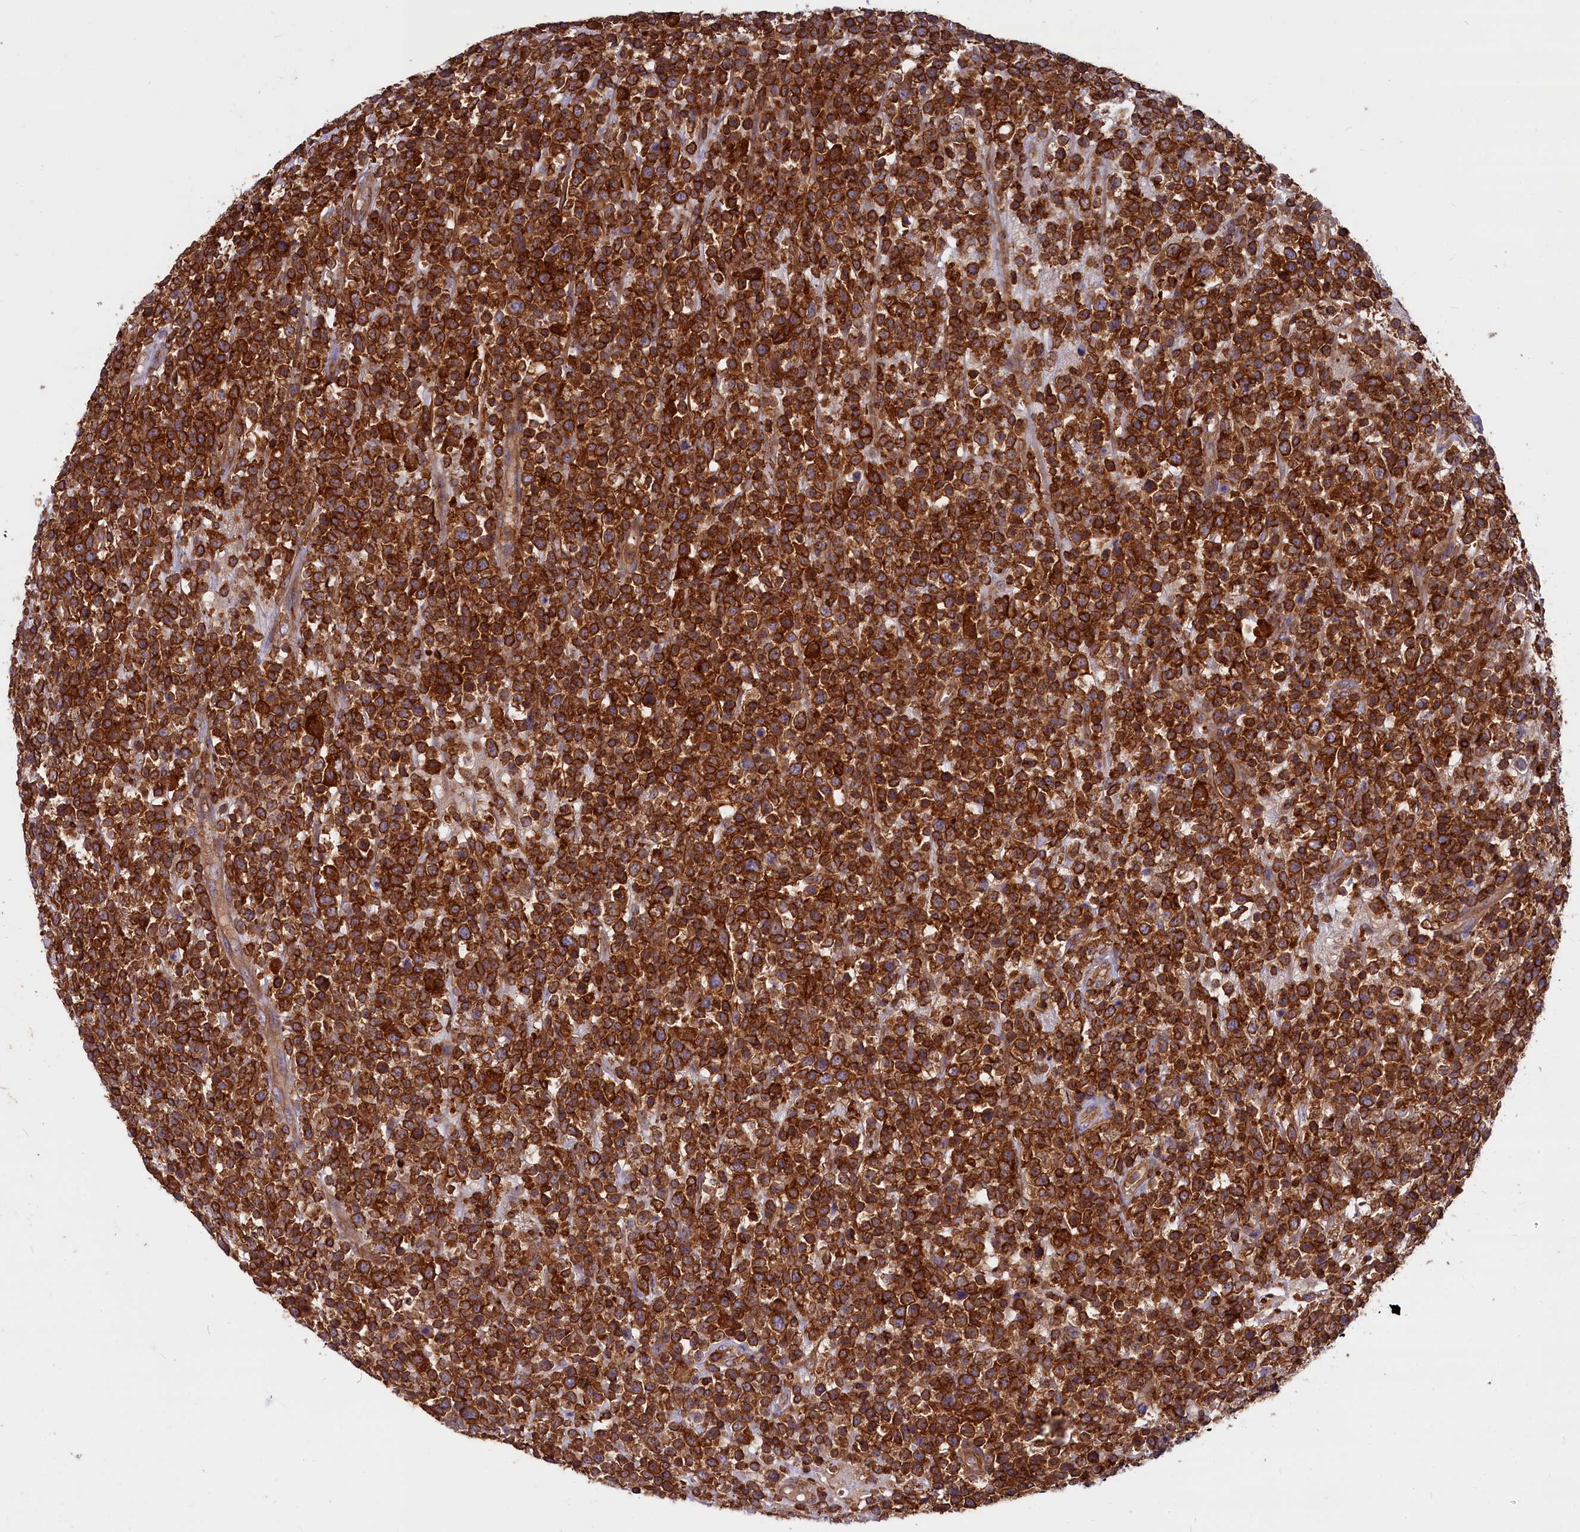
{"staining": {"intensity": "strong", "quantity": ">75%", "location": "cytoplasmic/membranous"}, "tissue": "lymphoma", "cell_type": "Tumor cells", "image_type": "cancer", "snomed": [{"axis": "morphology", "description": "Malignant lymphoma, non-Hodgkin's type, High grade"}, {"axis": "topography", "description": "Colon"}], "caption": "Approximately >75% of tumor cells in high-grade malignant lymphoma, non-Hodgkin's type demonstrate strong cytoplasmic/membranous protein expression as visualized by brown immunohistochemical staining.", "gene": "MYO9B", "patient": {"sex": "female", "age": 53}}